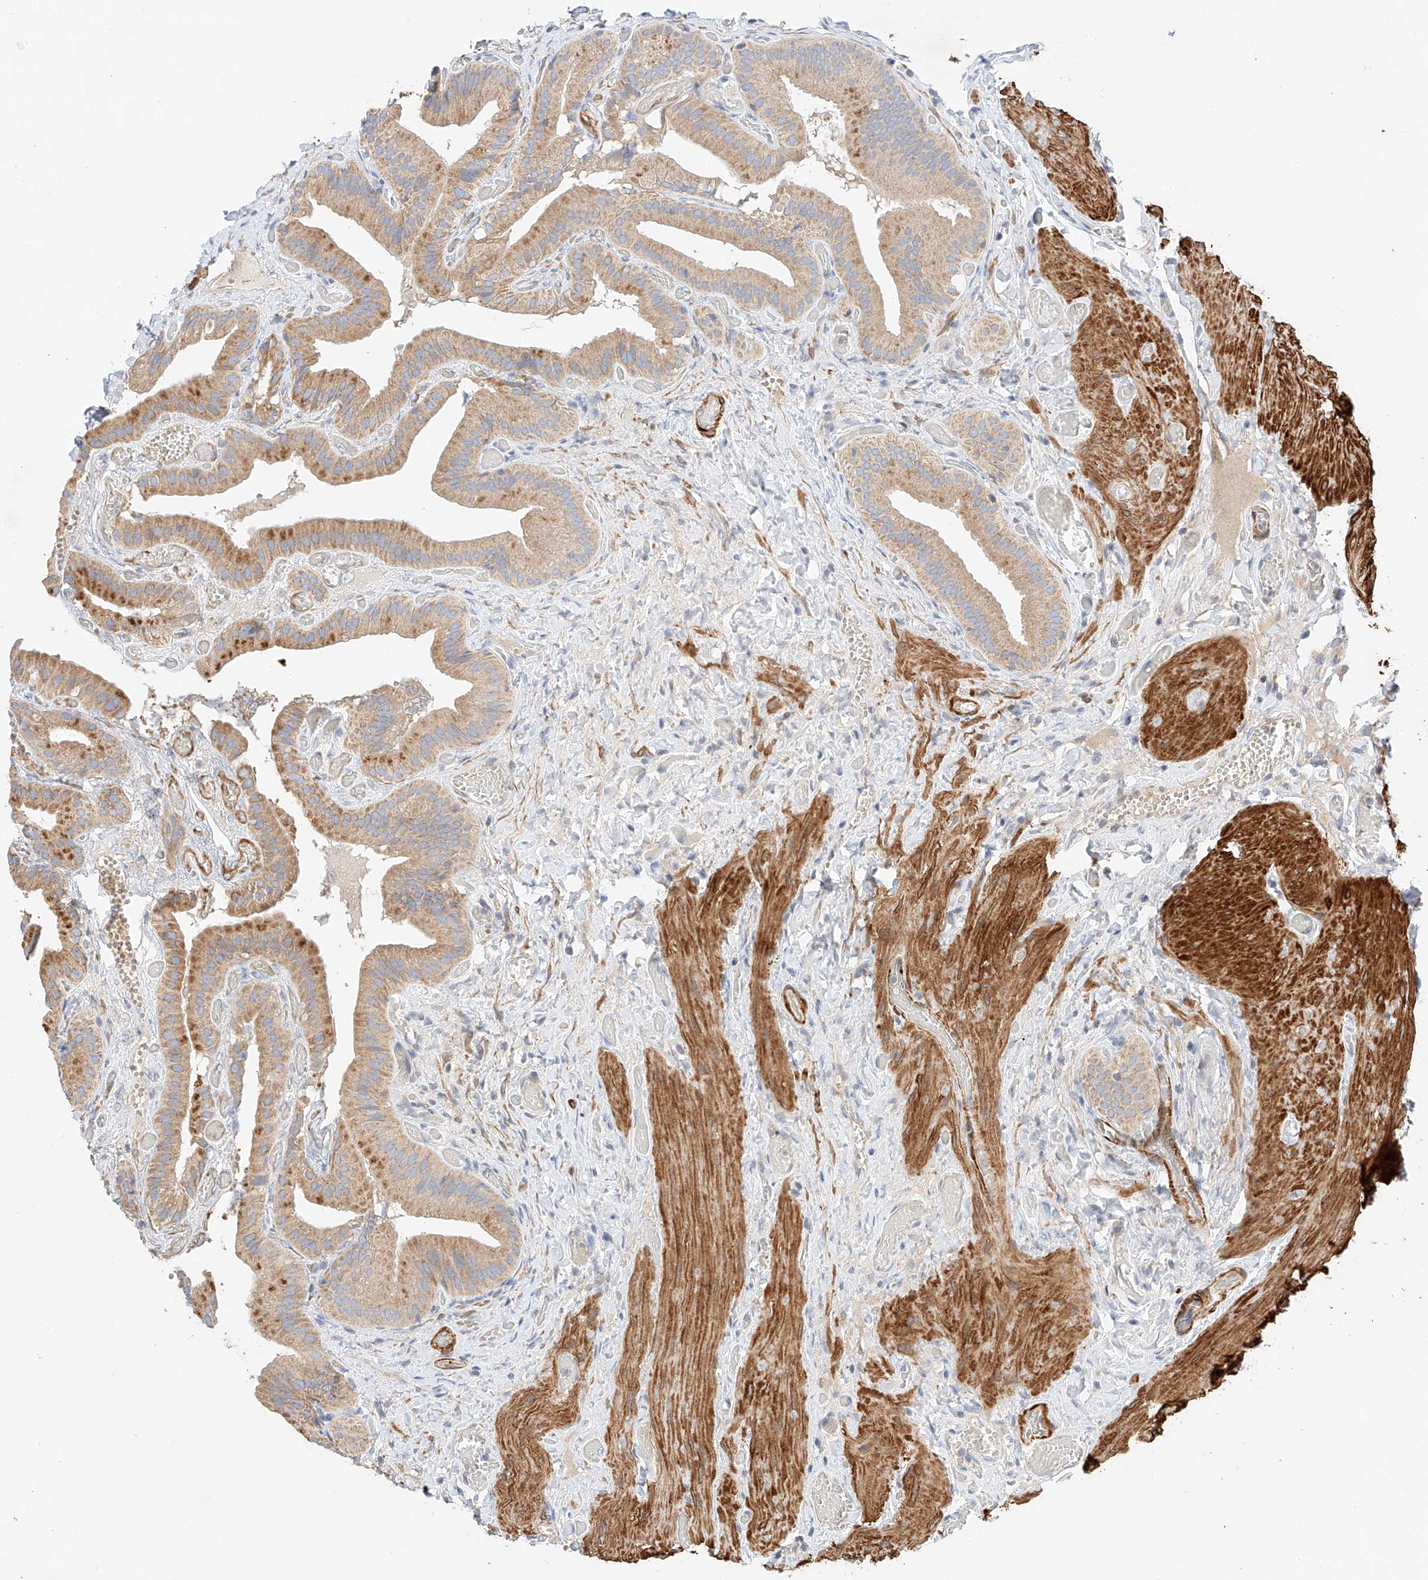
{"staining": {"intensity": "moderate", "quantity": ">75%", "location": "cytoplasmic/membranous"}, "tissue": "gallbladder", "cell_type": "Glandular cells", "image_type": "normal", "snomed": [{"axis": "morphology", "description": "Normal tissue, NOS"}, {"axis": "topography", "description": "Gallbladder"}], "caption": "Immunohistochemistry (IHC) of unremarkable human gallbladder displays medium levels of moderate cytoplasmic/membranous positivity in approximately >75% of glandular cells. (IHC, brightfield microscopy, high magnification).", "gene": "C6orf118", "patient": {"sex": "female", "age": 64}}